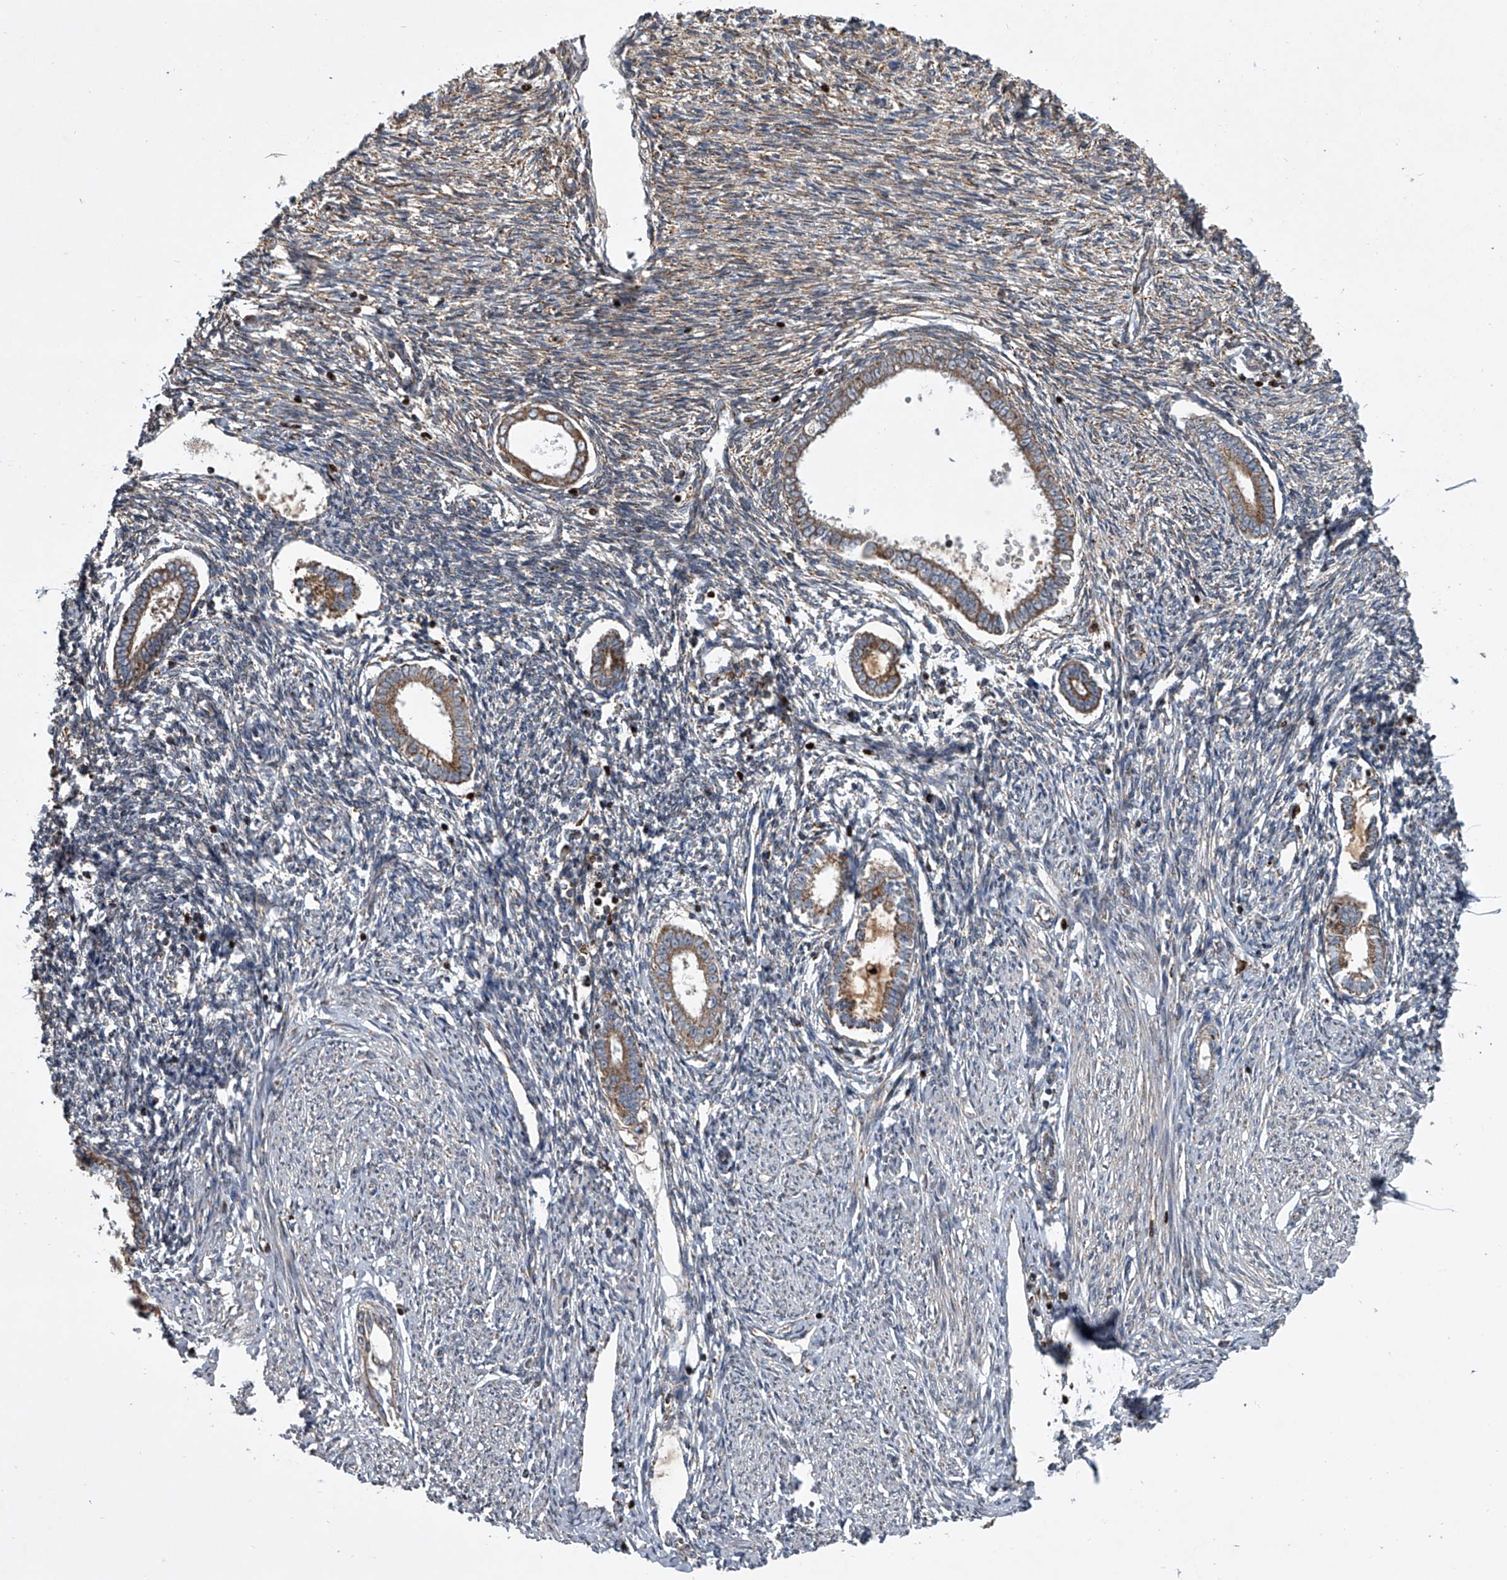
{"staining": {"intensity": "negative", "quantity": "none", "location": "none"}, "tissue": "endometrium", "cell_type": "Cells in endometrial stroma", "image_type": "normal", "snomed": [{"axis": "morphology", "description": "Normal tissue, NOS"}, {"axis": "topography", "description": "Endometrium"}], "caption": "Immunohistochemistry (IHC) of benign endometrium shows no staining in cells in endometrial stroma.", "gene": "STRADA", "patient": {"sex": "female", "age": 56}}